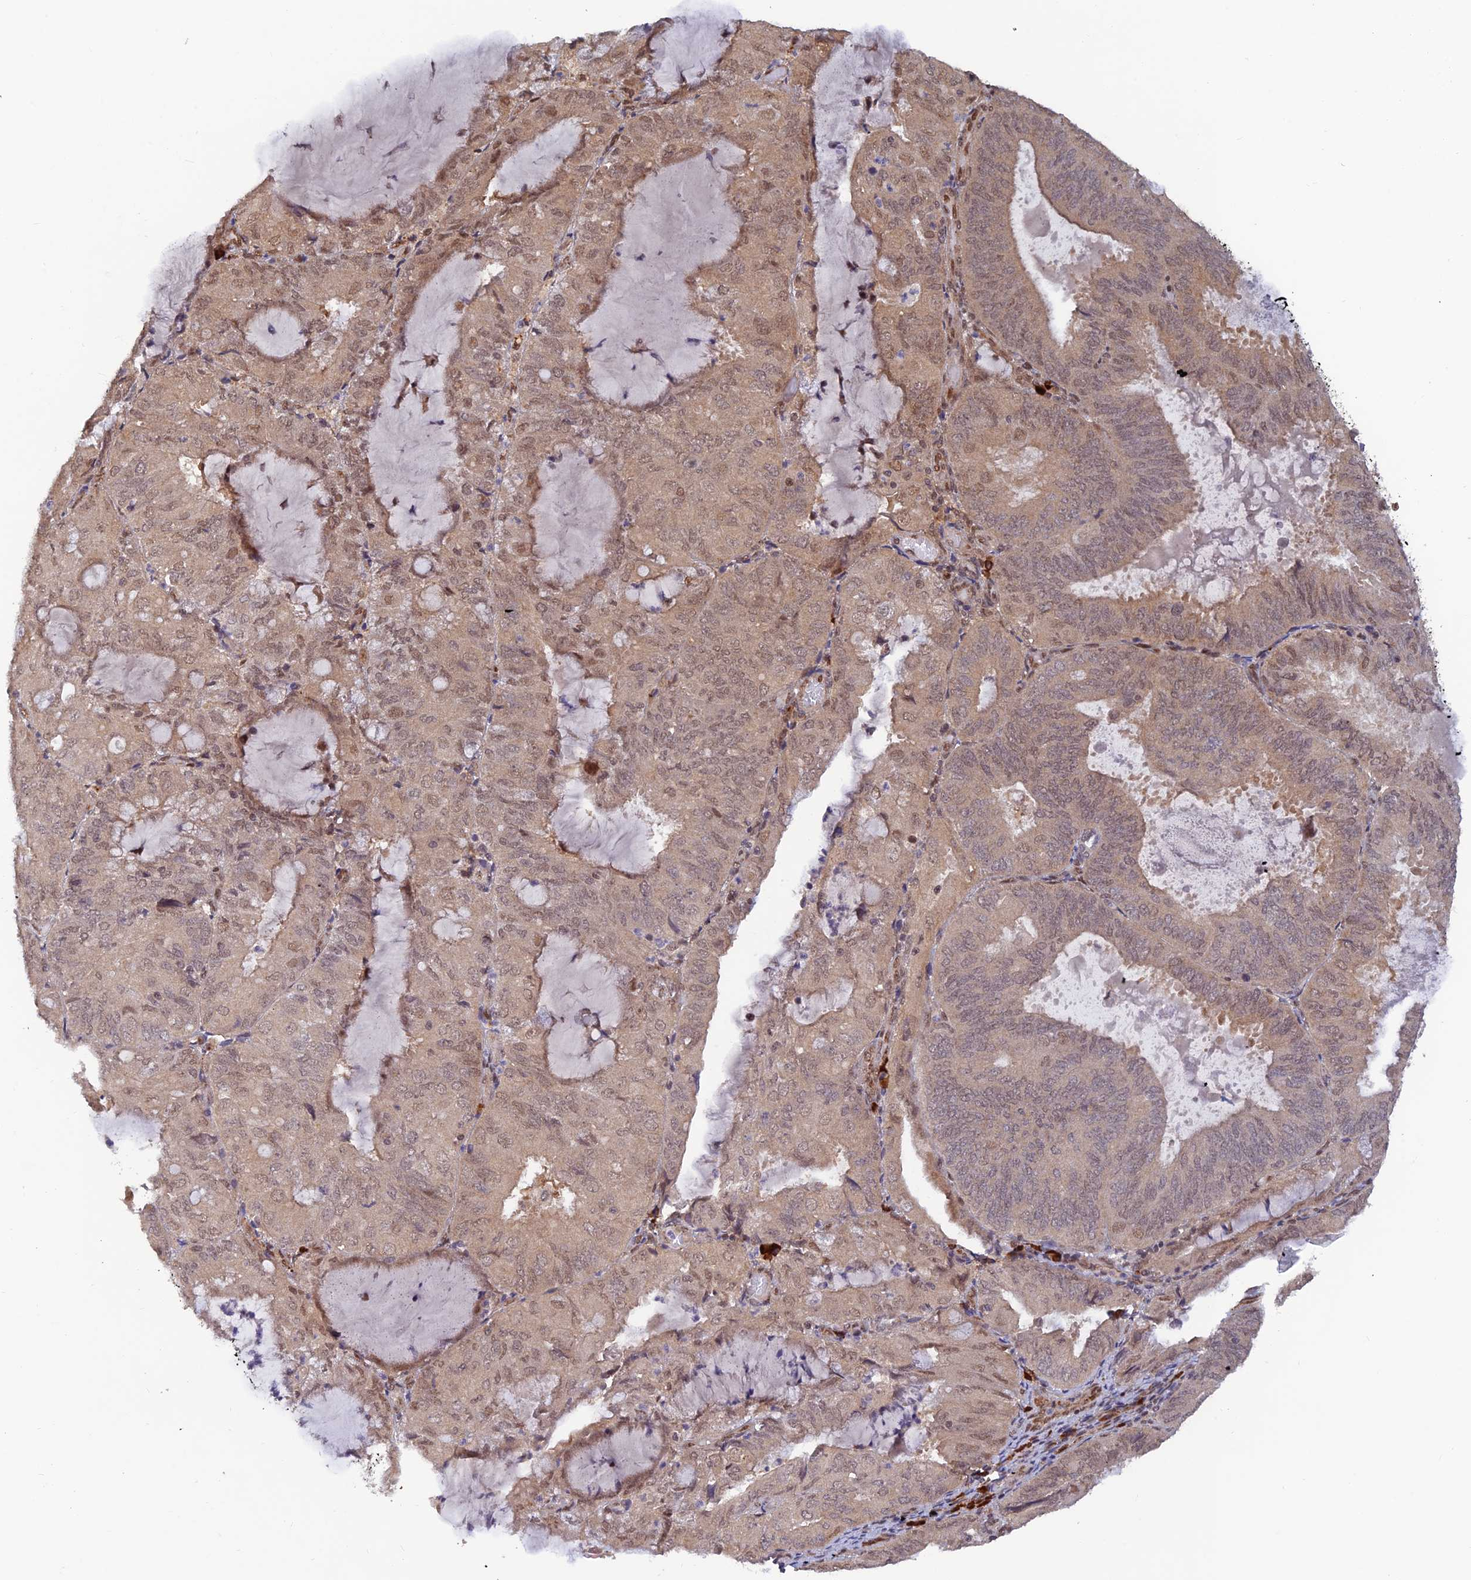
{"staining": {"intensity": "weak", "quantity": ">75%", "location": "cytoplasmic/membranous,nuclear"}, "tissue": "endometrial cancer", "cell_type": "Tumor cells", "image_type": "cancer", "snomed": [{"axis": "morphology", "description": "Adenocarcinoma, NOS"}, {"axis": "topography", "description": "Endometrium"}], "caption": "This is a histology image of immunohistochemistry (IHC) staining of endometrial cancer, which shows weak positivity in the cytoplasmic/membranous and nuclear of tumor cells.", "gene": "ZNF565", "patient": {"sex": "female", "age": 81}}